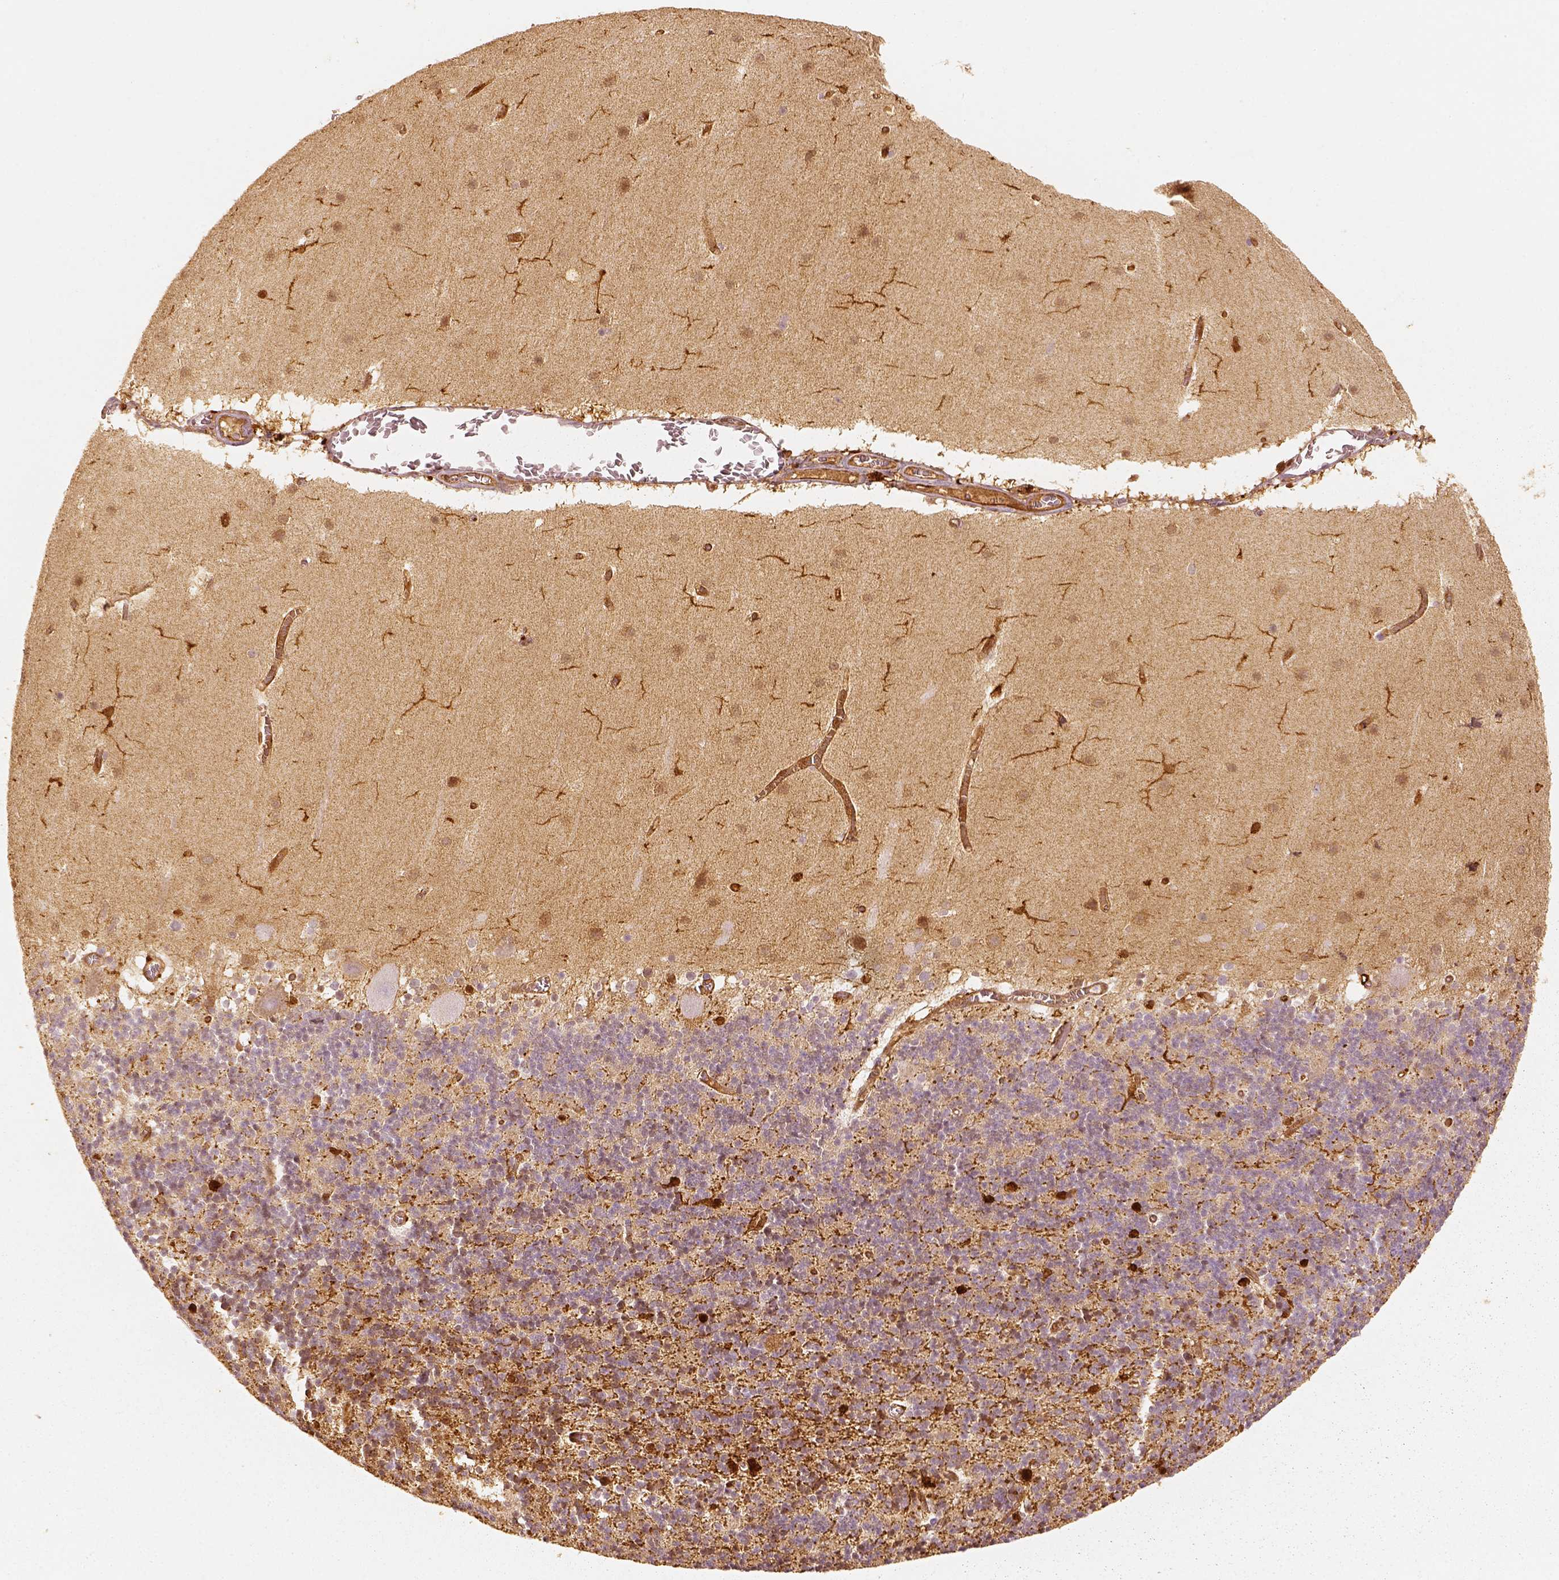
{"staining": {"intensity": "strong", "quantity": "<25%", "location": "cytoplasmic/membranous,nuclear"}, "tissue": "cerebellum", "cell_type": "Cells in granular layer", "image_type": "normal", "snomed": [{"axis": "morphology", "description": "Normal tissue, NOS"}, {"axis": "topography", "description": "Cerebellum"}], "caption": "The histopathology image reveals immunohistochemical staining of benign cerebellum. There is strong cytoplasmic/membranous,nuclear expression is seen in approximately <25% of cells in granular layer. (IHC, brightfield microscopy, high magnification).", "gene": "FSCN1", "patient": {"sex": "male", "age": 70}}